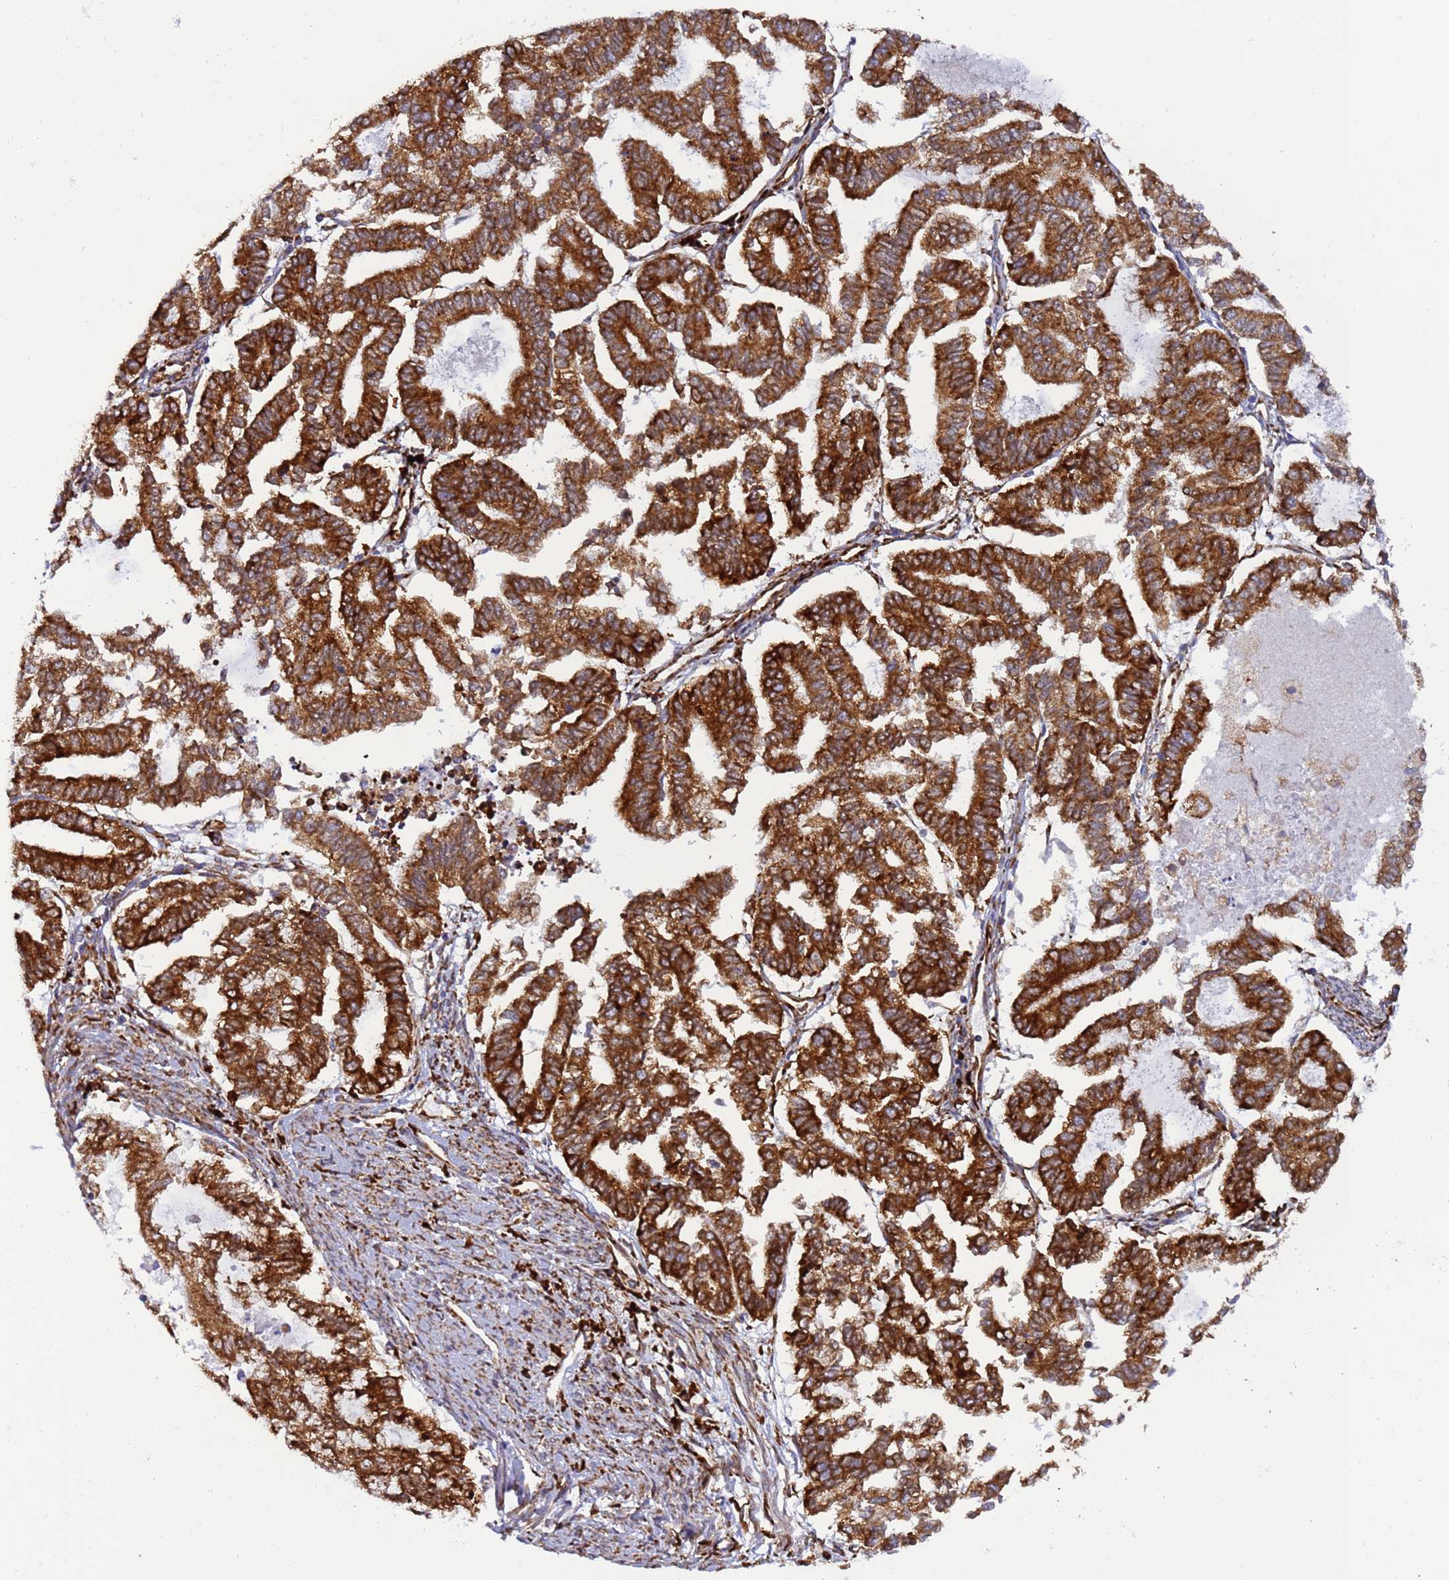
{"staining": {"intensity": "strong", "quantity": ">75%", "location": "cytoplasmic/membranous"}, "tissue": "endometrial cancer", "cell_type": "Tumor cells", "image_type": "cancer", "snomed": [{"axis": "morphology", "description": "Adenocarcinoma, NOS"}, {"axis": "topography", "description": "Endometrium"}], "caption": "Protein analysis of endometrial cancer tissue shows strong cytoplasmic/membranous staining in approximately >75% of tumor cells.", "gene": "RPL36", "patient": {"sex": "female", "age": 79}}